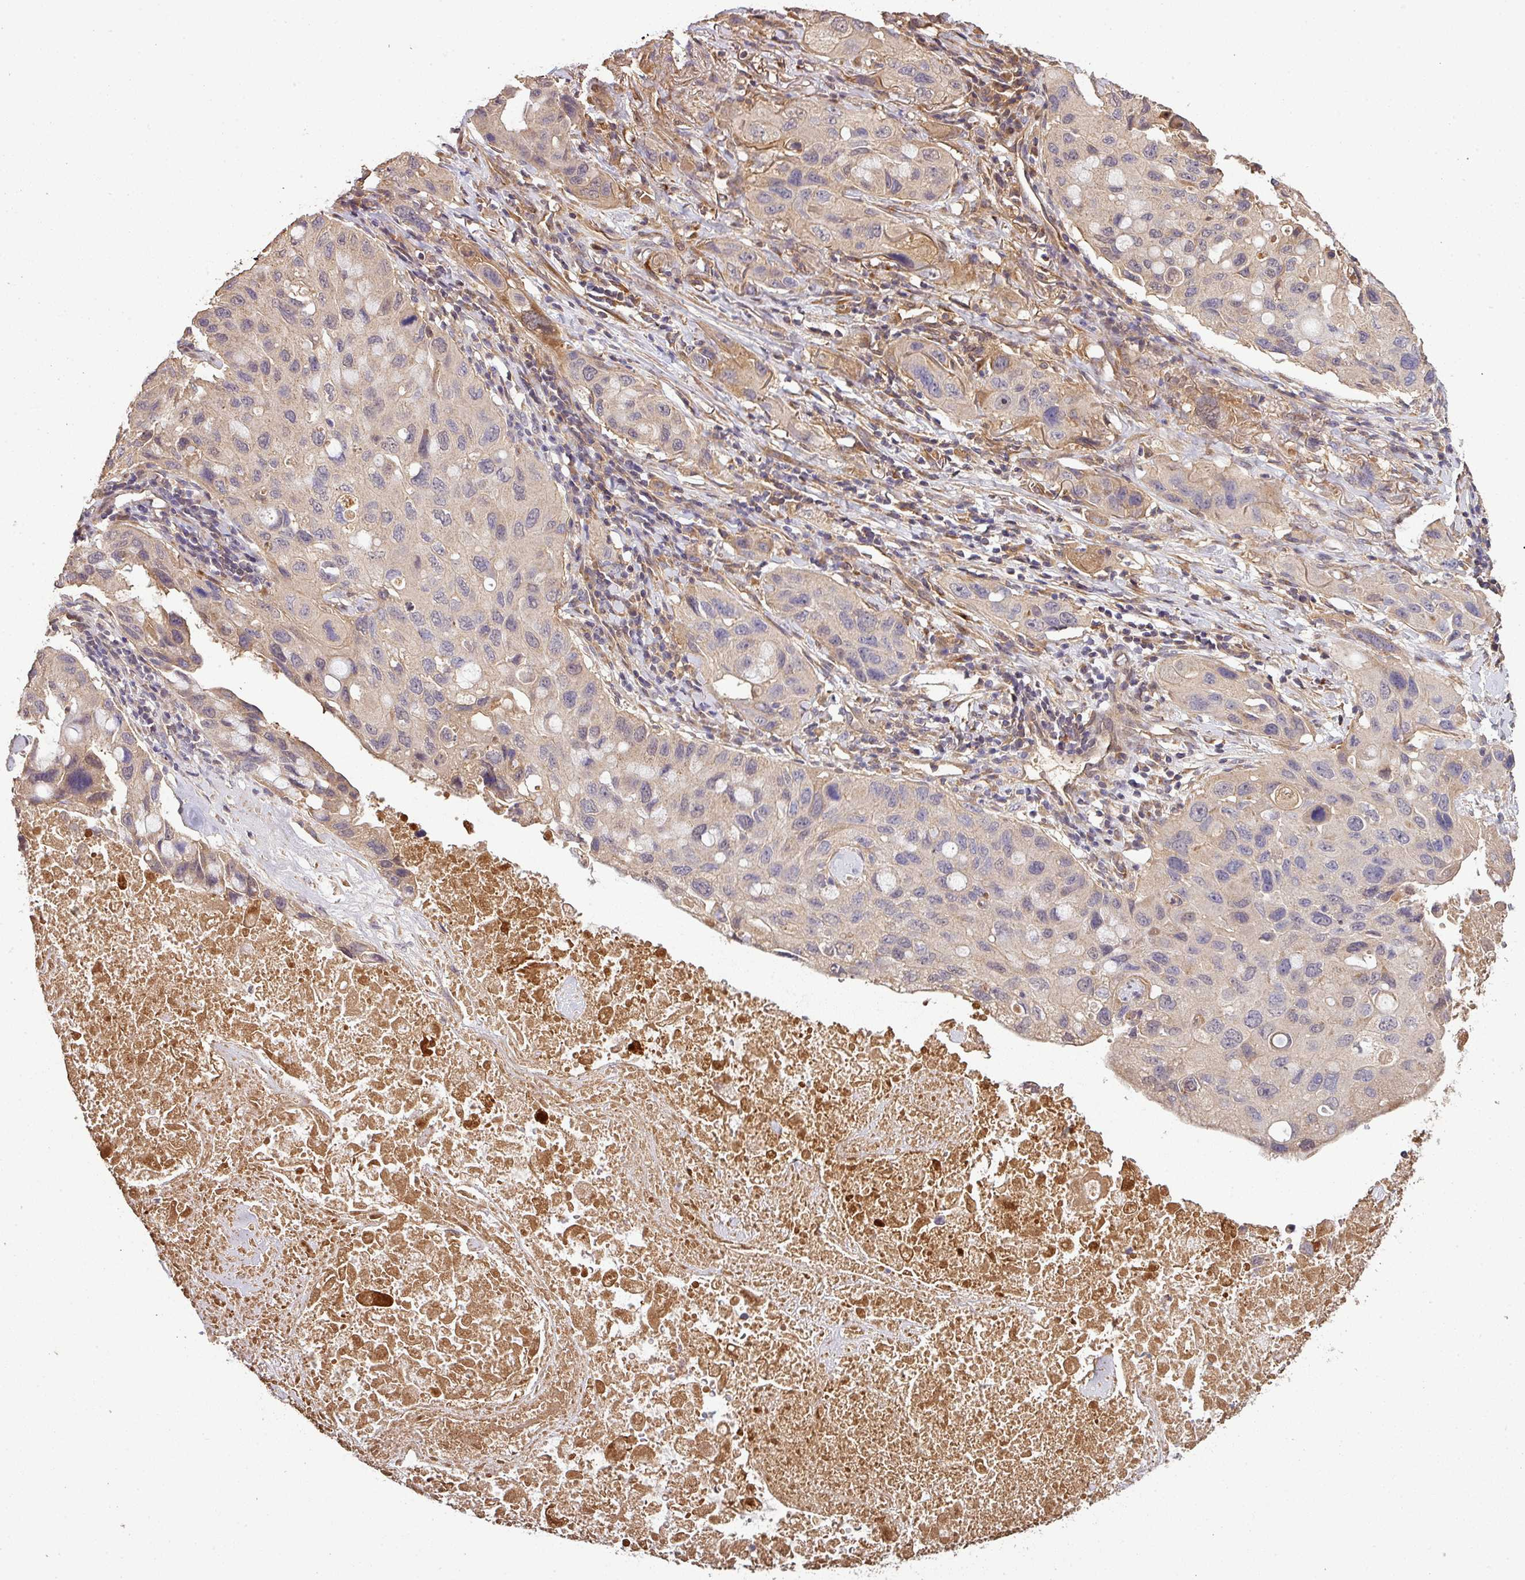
{"staining": {"intensity": "weak", "quantity": "<25%", "location": "cytoplasmic/membranous"}, "tissue": "lung cancer", "cell_type": "Tumor cells", "image_type": "cancer", "snomed": [{"axis": "morphology", "description": "Squamous cell carcinoma, NOS"}, {"axis": "topography", "description": "Lung"}], "caption": "An immunohistochemistry (IHC) photomicrograph of lung cancer (squamous cell carcinoma) is shown. There is no staining in tumor cells of lung cancer (squamous cell carcinoma). The staining is performed using DAB brown chromogen with nuclei counter-stained in using hematoxylin.", "gene": "ISLR", "patient": {"sex": "female", "age": 73}}